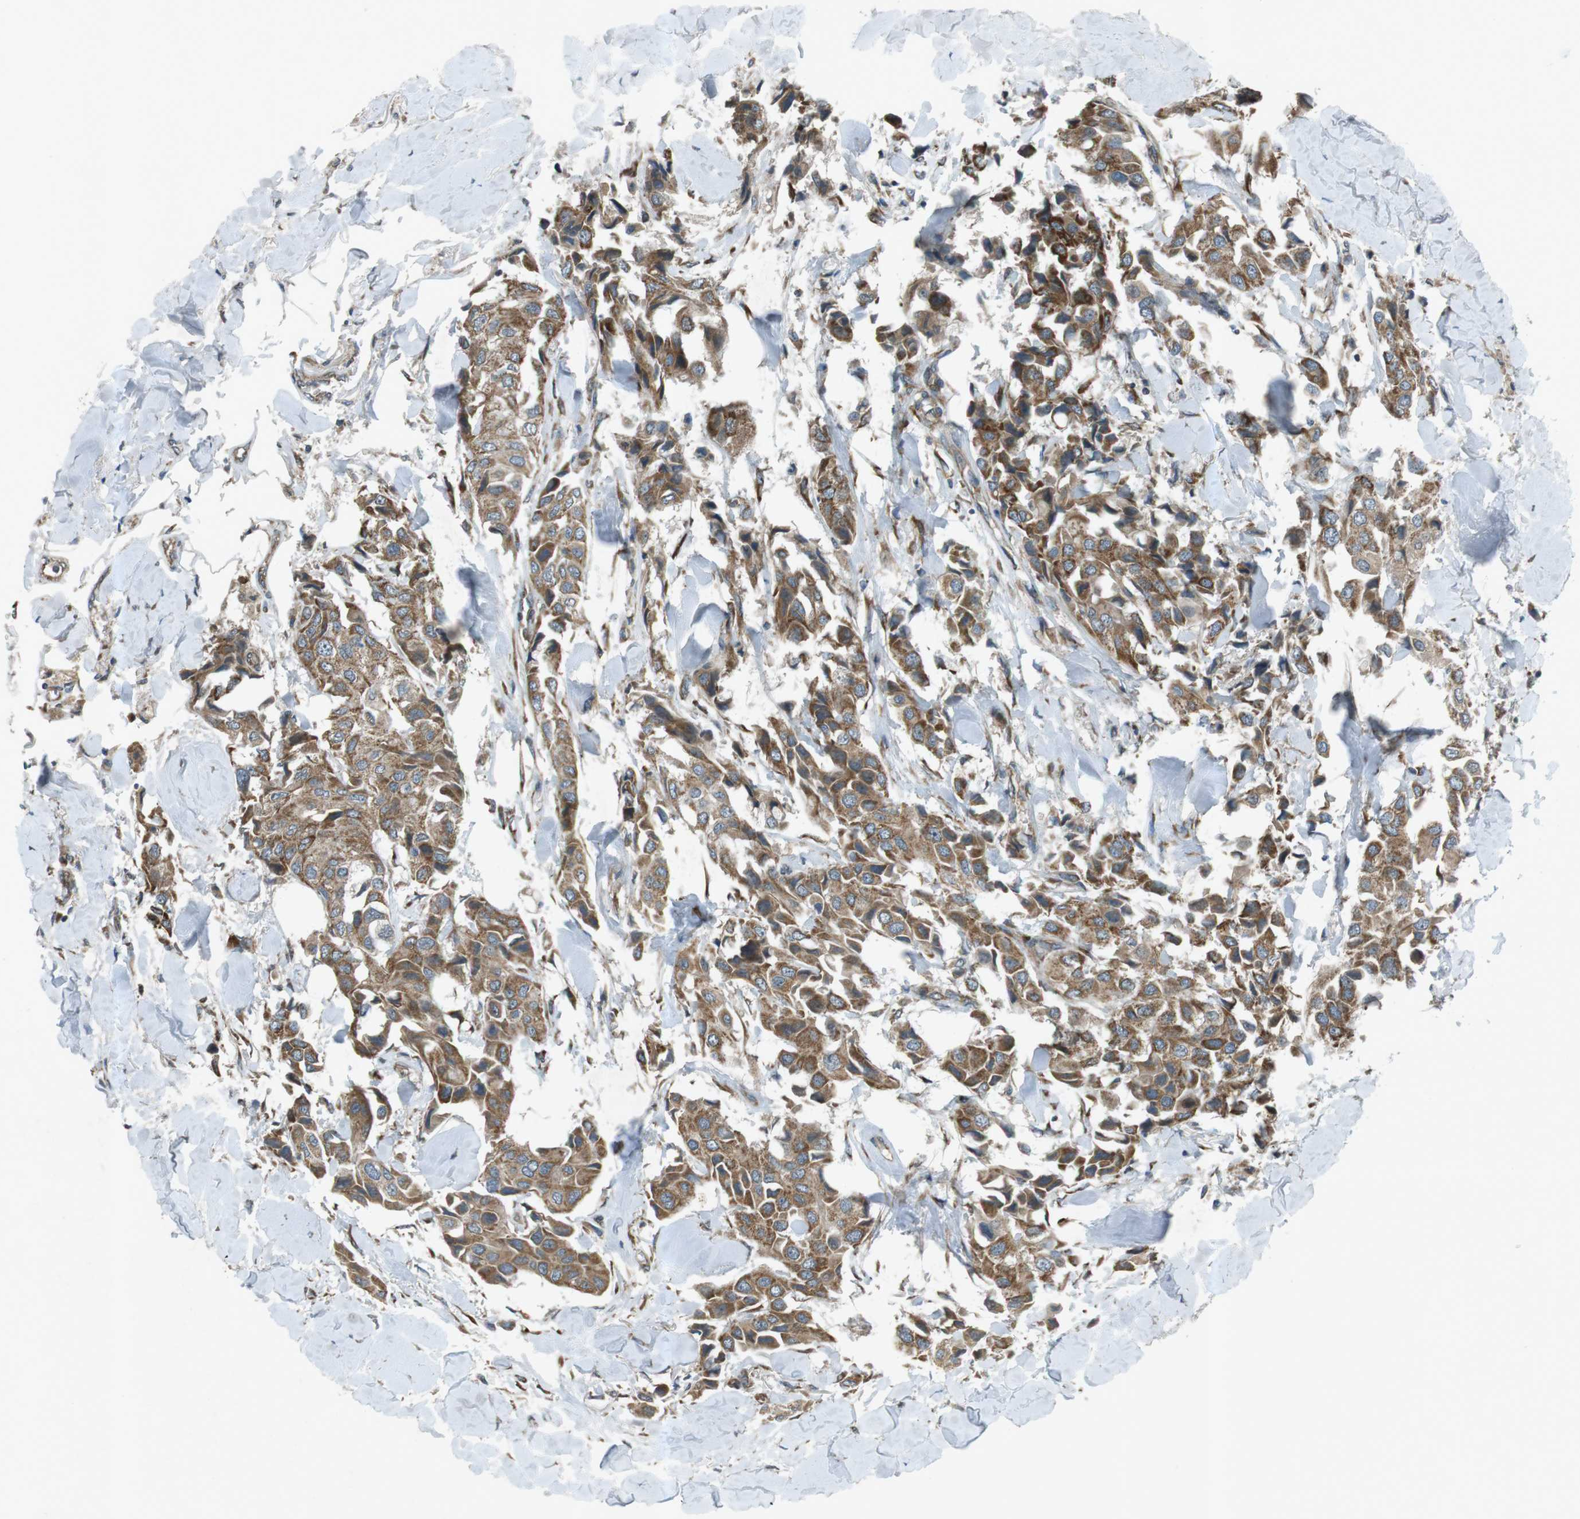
{"staining": {"intensity": "moderate", "quantity": ">75%", "location": "cytoplasmic/membranous"}, "tissue": "breast cancer", "cell_type": "Tumor cells", "image_type": "cancer", "snomed": [{"axis": "morphology", "description": "Duct carcinoma"}, {"axis": "topography", "description": "Breast"}], "caption": "Brown immunohistochemical staining in invasive ductal carcinoma (breast) reveals moderate cytoplasmic/membranous staining in about >75% of tumor cells. (DAB (3,3'-diaminobenzidine) IHC with brightfield microscopy, high magnification).", "gene": "SLC41A1", "patient": {"sex": "female", "age": 80}}